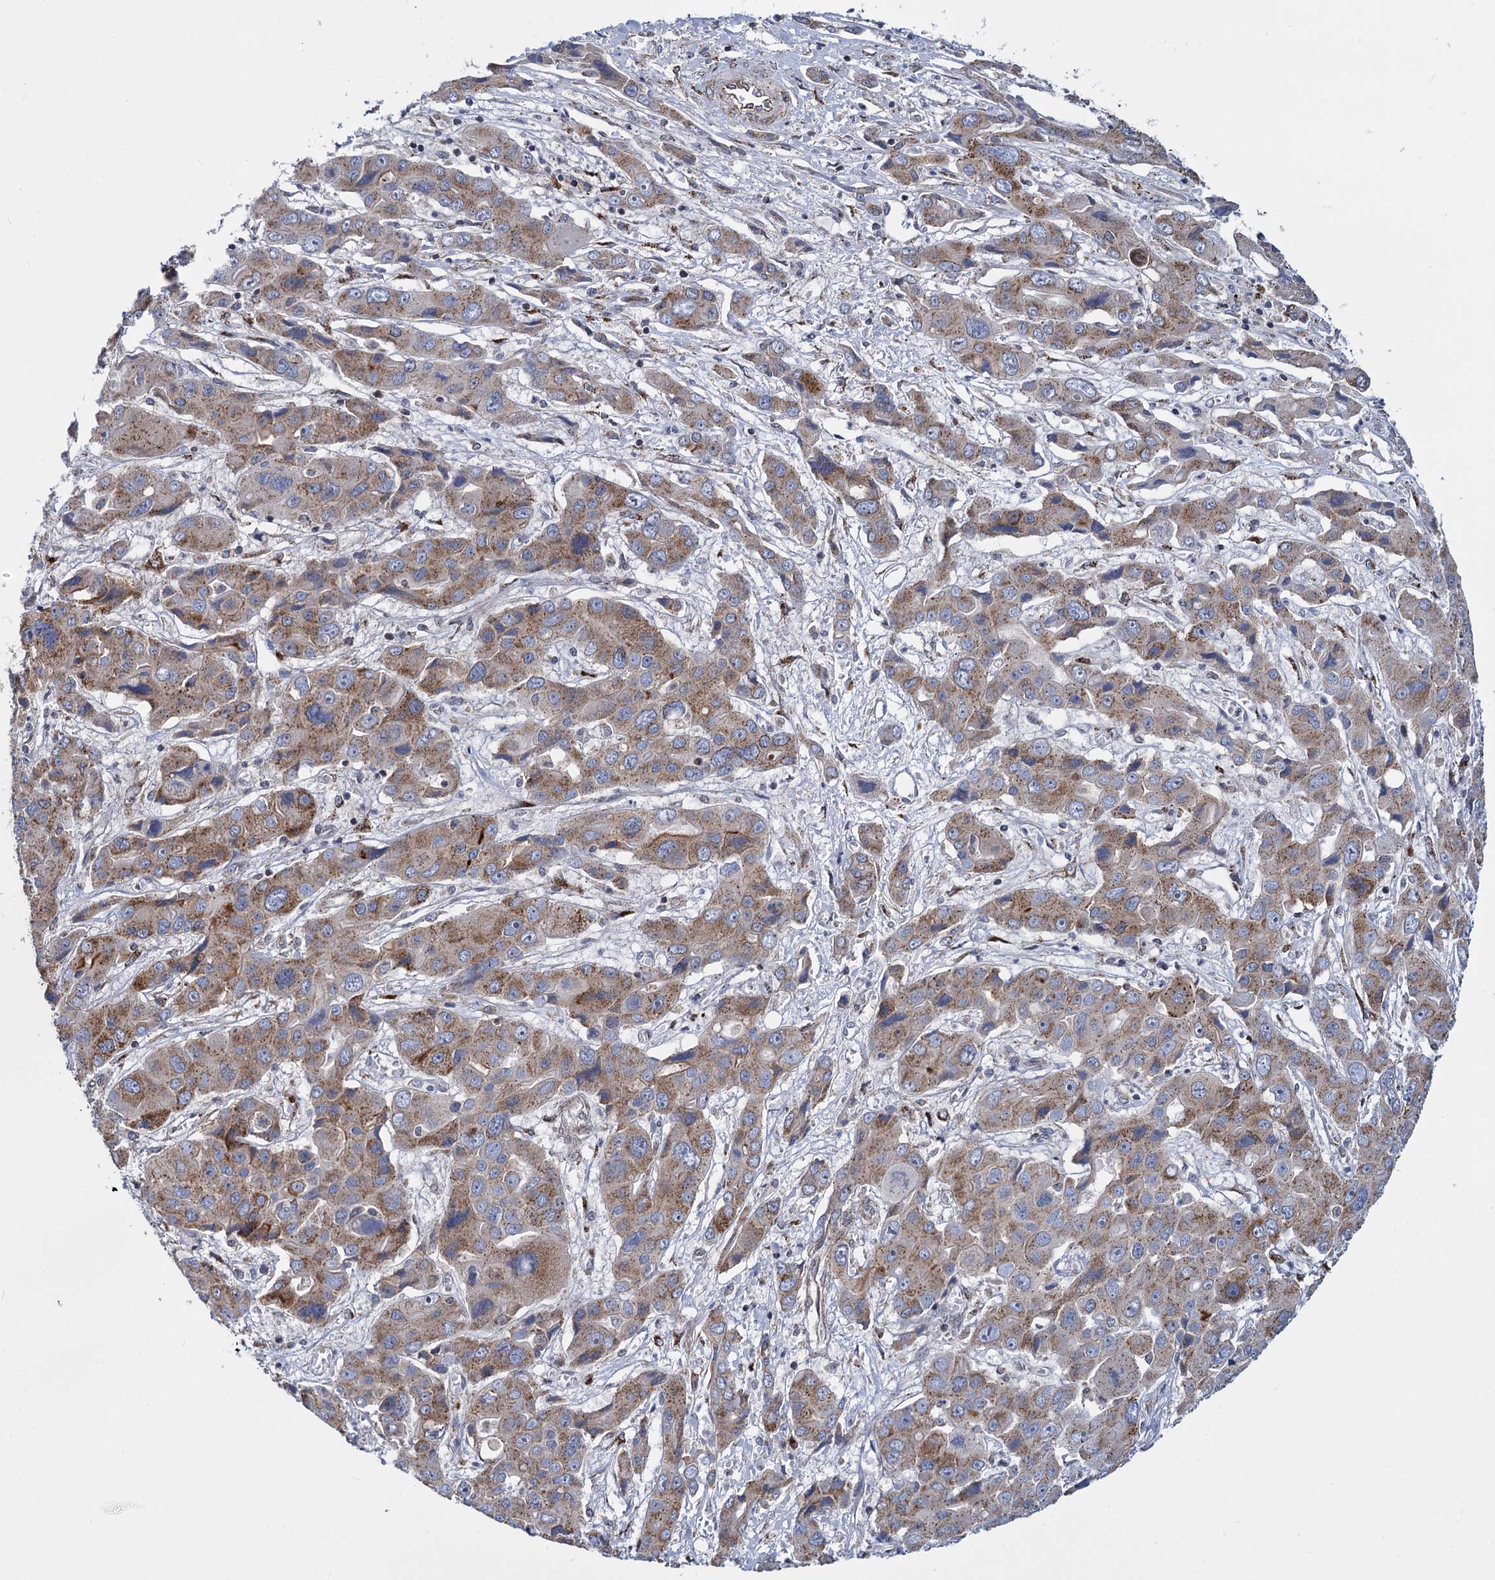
{"staining": {"intensity": "moderate", "quantity": ">75%", "location": "cytoplasmic/membranous"}, "tissue": "liver cancer", "cell_type": "Tumor cells", "image_type": "cancer", "snomed": [{"axis": "morphology", "description": "Cholangiocarcinoma"}, {"axis": "topography", "description": "Liver"}], "caption": "Protein staining of liver cancer tissue exhibits moderate cytoplasmic/membranous positivity in approximately >75% of tumor cells. The staining is performed using DAB brown chromogen to label protein expression. The nuclei are counter-stained blue using hematoxylin.", "gene": "SUPT20H", "patient": {"sex": "male", "age": 67}}